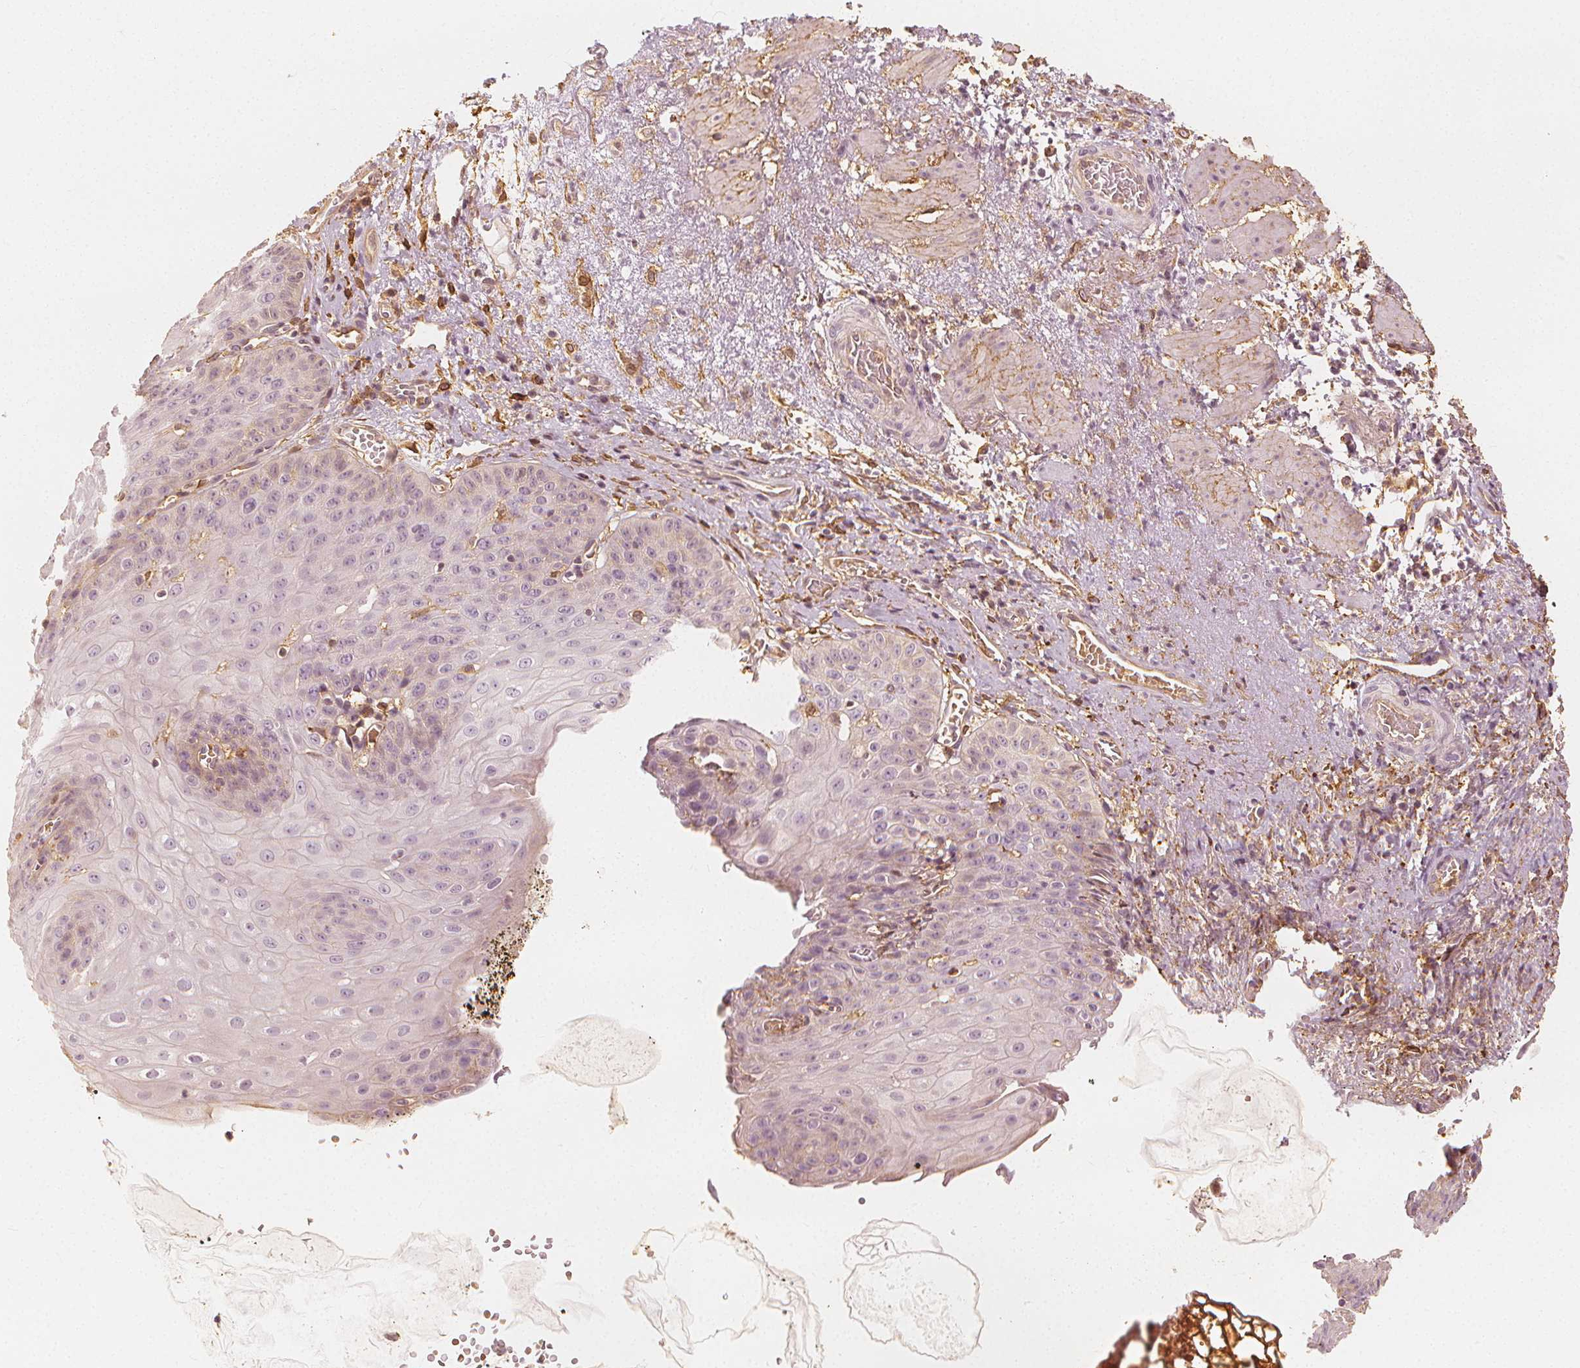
{"staining": {"intensity": "weak", "quantity": "<25%", "location": "cytoplasmic/membranous"}, "tissue": "esophagus", "cell_type": "Squamous epithelial cells", "image_type": "normal", "snomed": [{"axis": "morphology", "description": "Normal tissue, NOS"}, {"axis": "topography", "description": "Esophagus"}], "caption": "IHC of unremarkable esophagus displays no positivity in squamous epithelial cells.", "gene": "ARHGAP26", "patient": {"sex": "male", "age": 71}}